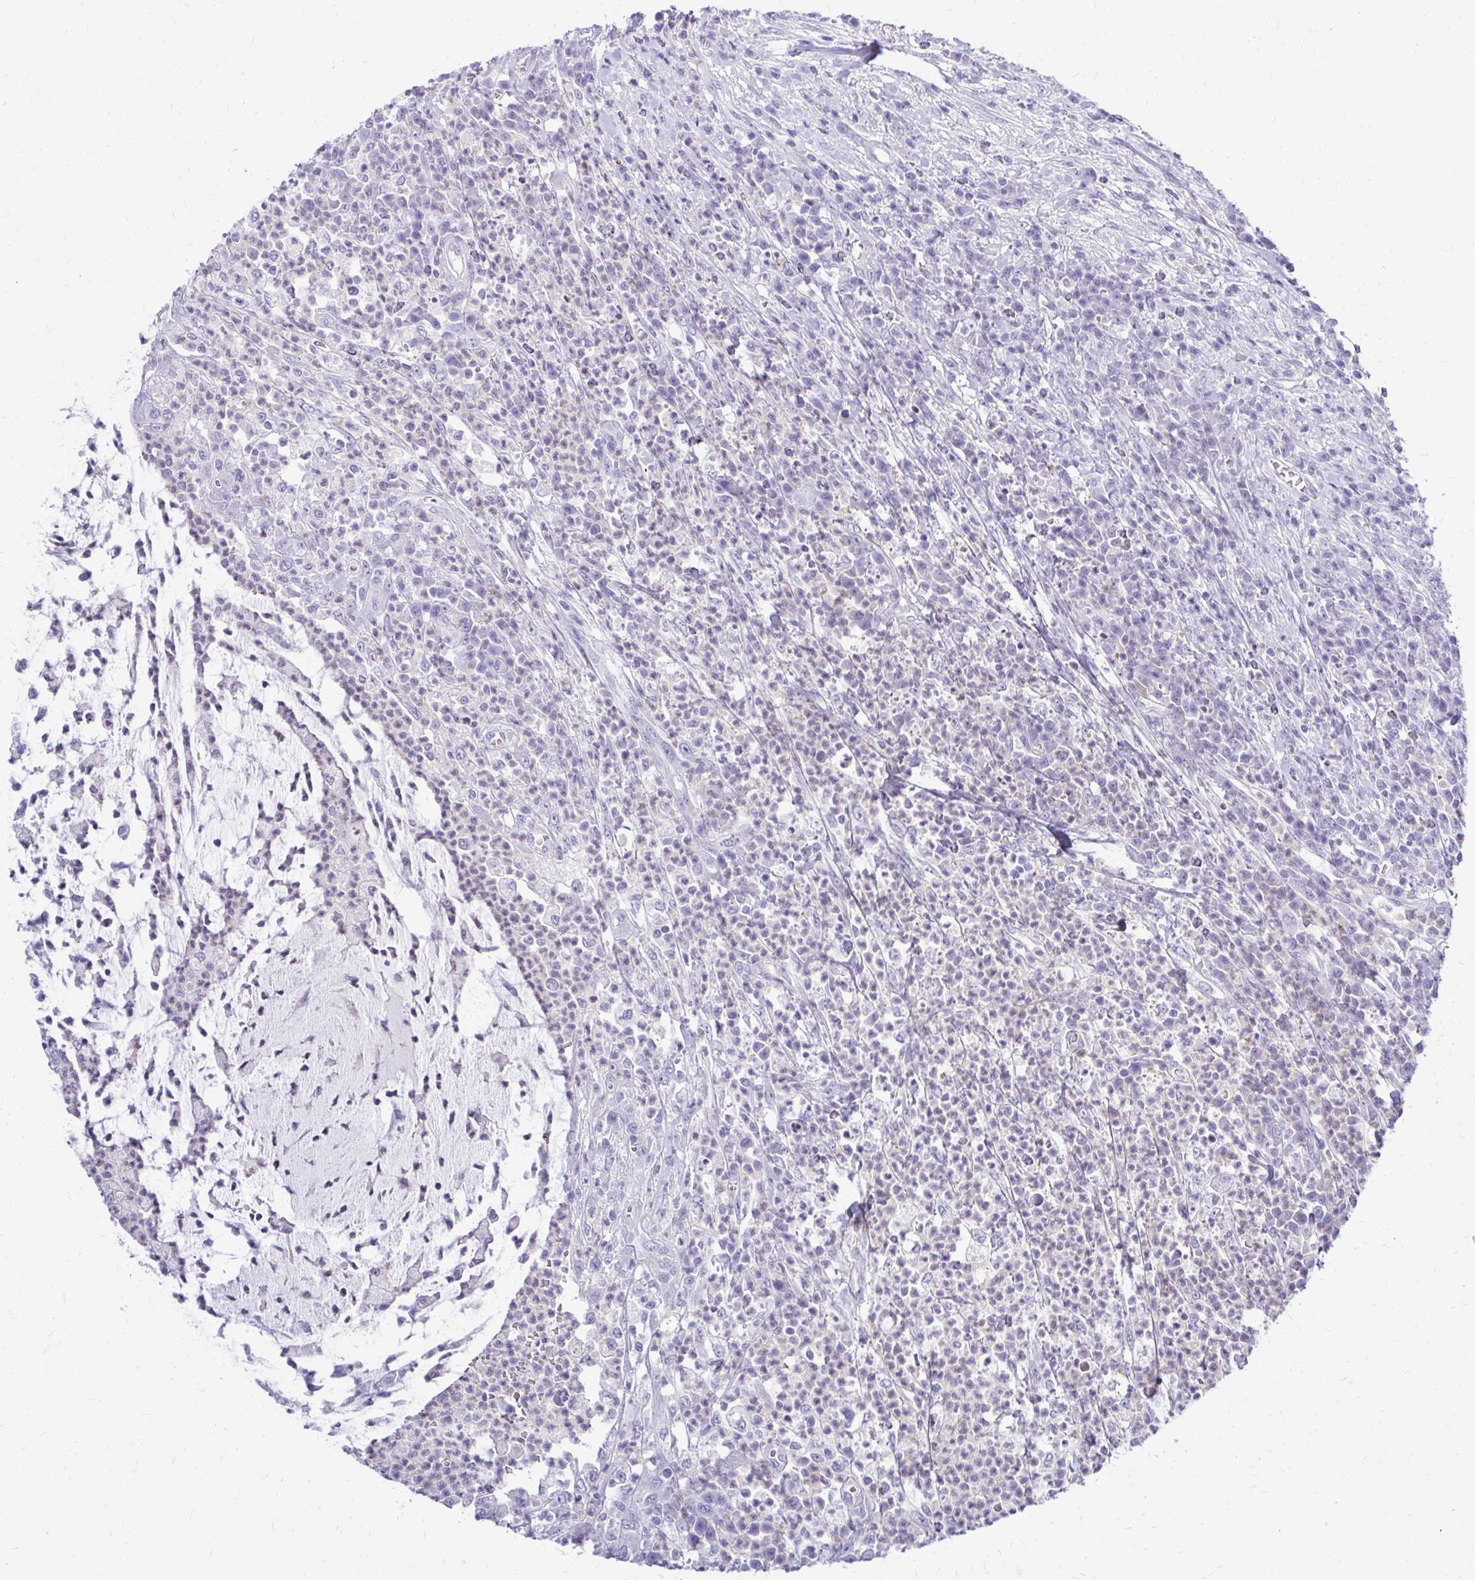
{"staining": {"intensity": "negative", "quantity": "none", "location": "none"}, "tissue": "colorectal cancer", "cell_type": "Tumor cells", "image_type": "cancer", "snomed": [{"axis": "morphology", "description": "Adenocarcinoma, NOS"}, {"axis": "topography", "description": "Colon"}], "caption": "Human colorectal cancer stained for a protein using immunohistochemistry (IHC) demonstrates no staining in tumor cells.", "gene": "ZSWIM9", "patient": {"sex": "male", "age": 65}}